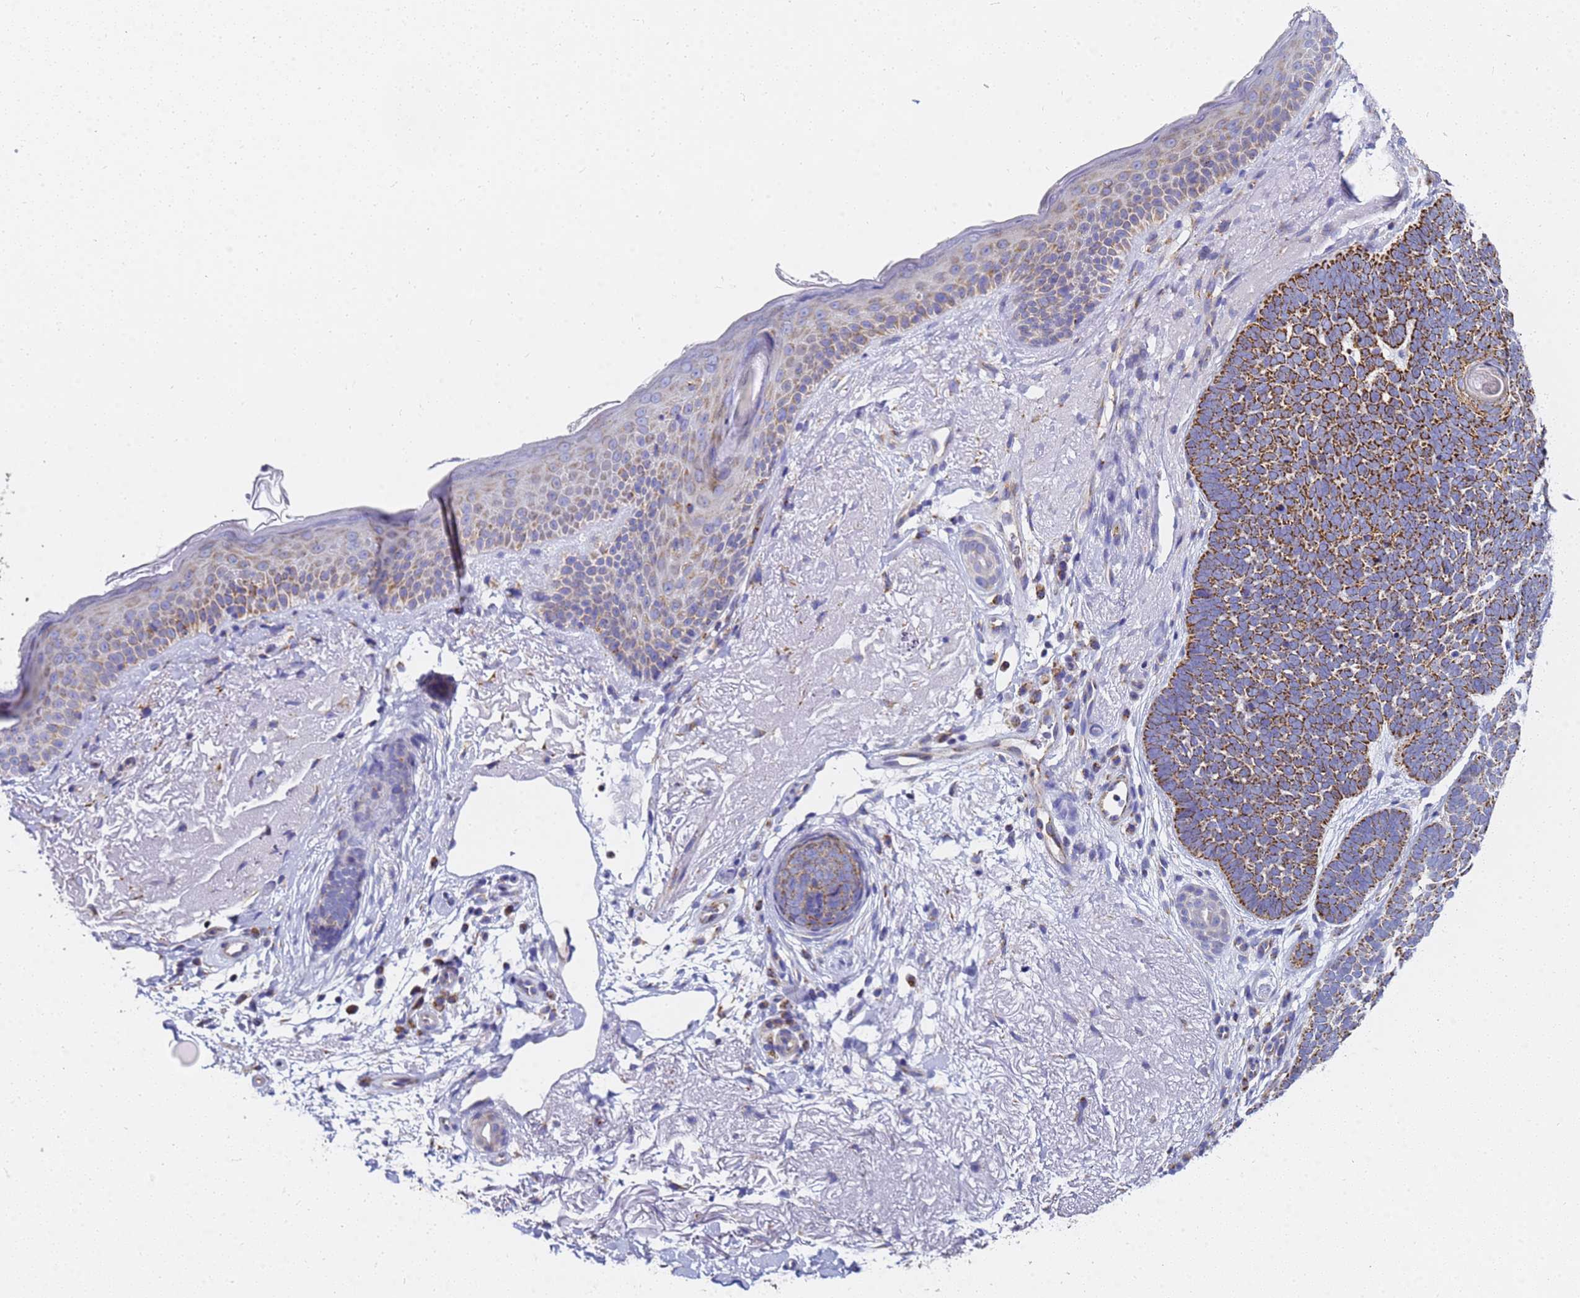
{"staining": {"intensity": "moderate", "quantity": ">75%", "location": "cytoplasmic/membranous"}, "tissue": "skin cancer", "cell_type": "Tumor cells", "image_type": "cancer", "snomed": [{"axis": "morphology", "description": "Basal cell carcinoma"}, {"axis": "topography", "description": "Skin"}], "caption": "Protein analysis of skin cancer (basal cell carcinoma) tissue reveals moderate cytoplasmic/membranous expression in approximately >75% of tumor cells.", "gene": "CNIH4", "patient": {"sex": "female", "age": 77}}